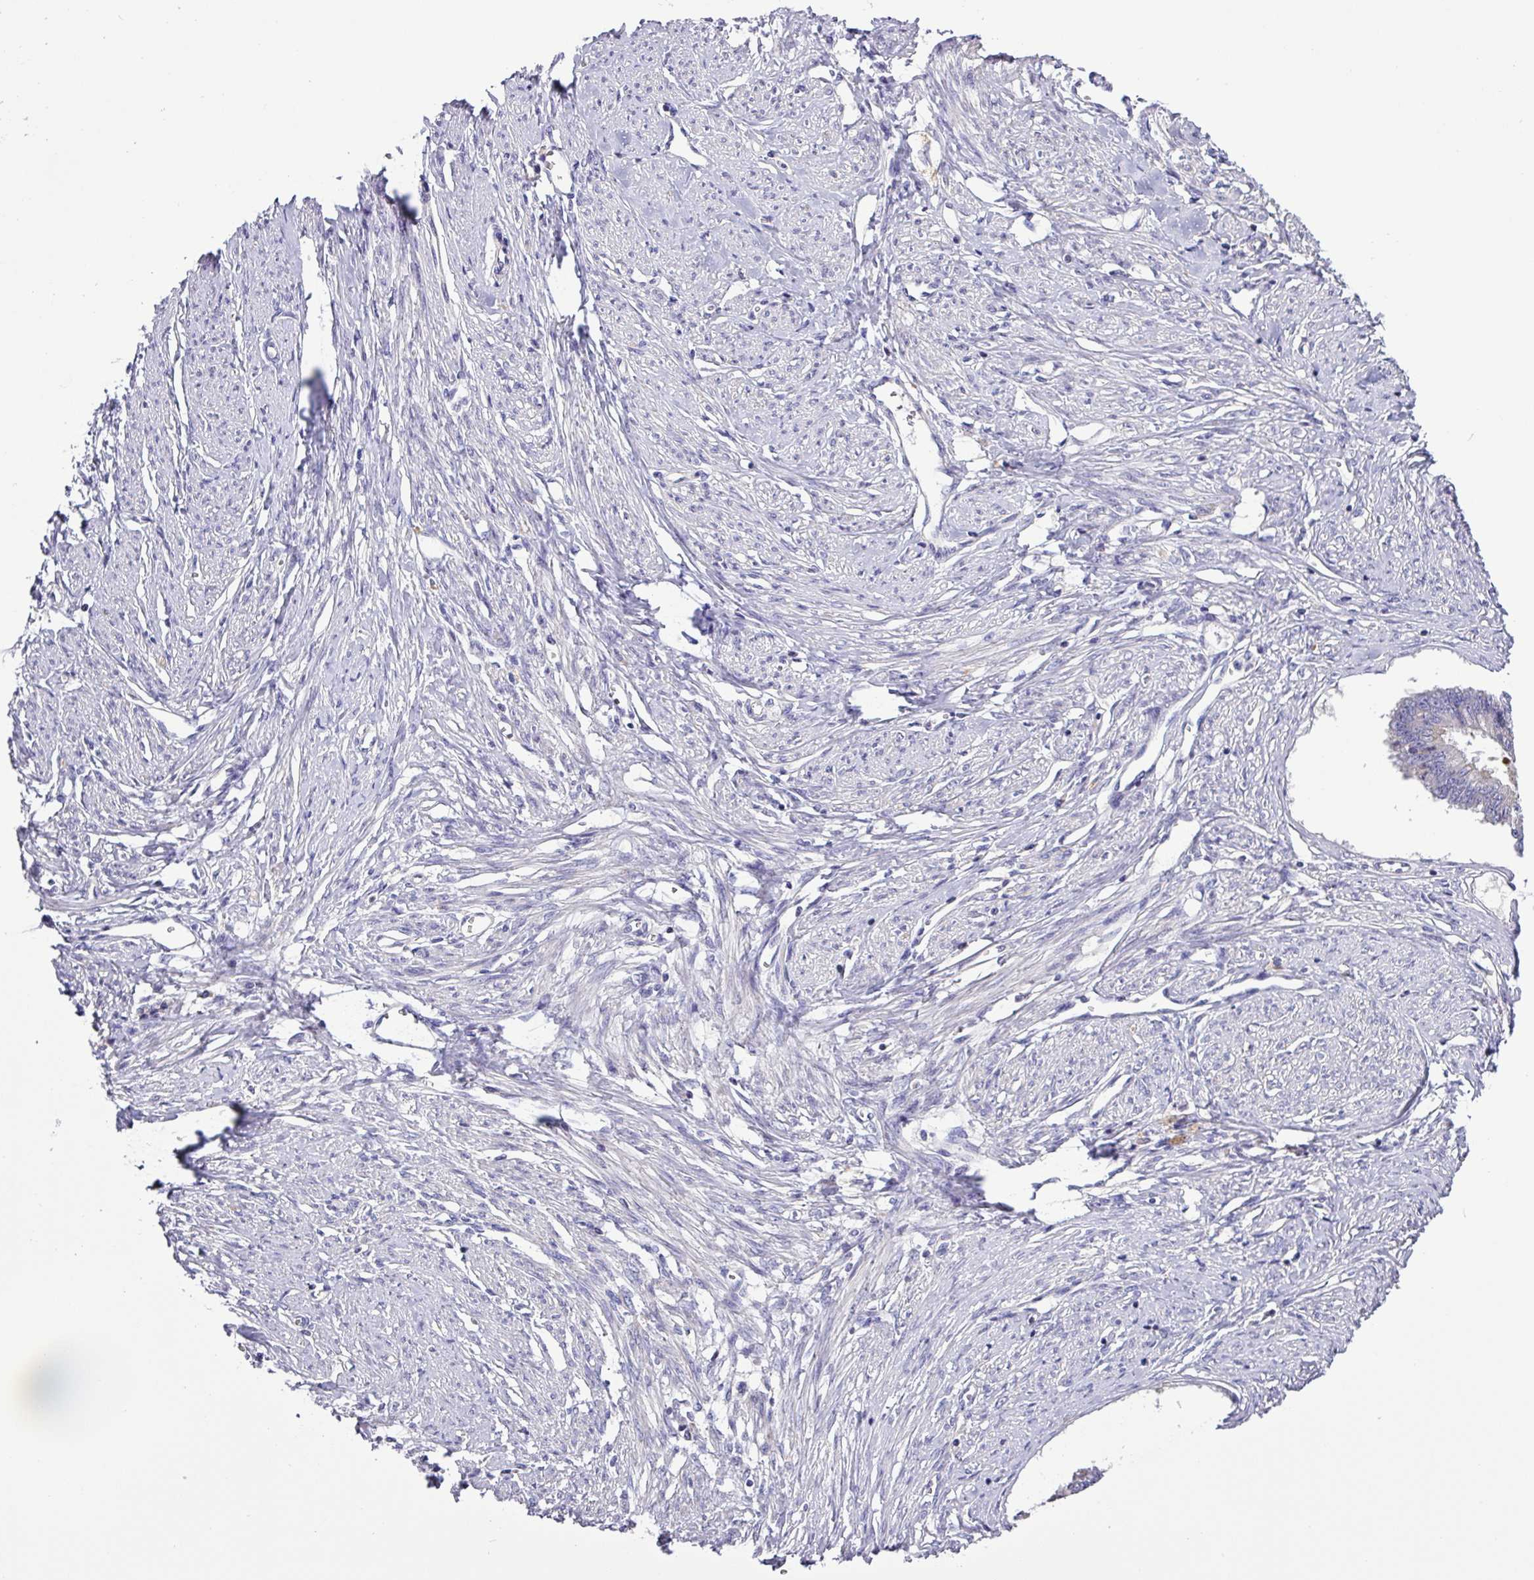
{"staining": {"intensity": "negative", "quantity": "none", "location": "none"}, "tissue": "endometrial cancer", "cell_type": "Tumor cells", "image_type": "cancer", "snomed": [{"axis": "morphology", "description": "Adenocarcinoma, NOS"}, {"axis": "topography", "description": "Endometrium"}], "caption": "Tumor cells show no significant protein expression in endometrial cancer (adenocarcinoma).", "gene": "SFTPB", "patient": {"sex": "female", "age": 76}}